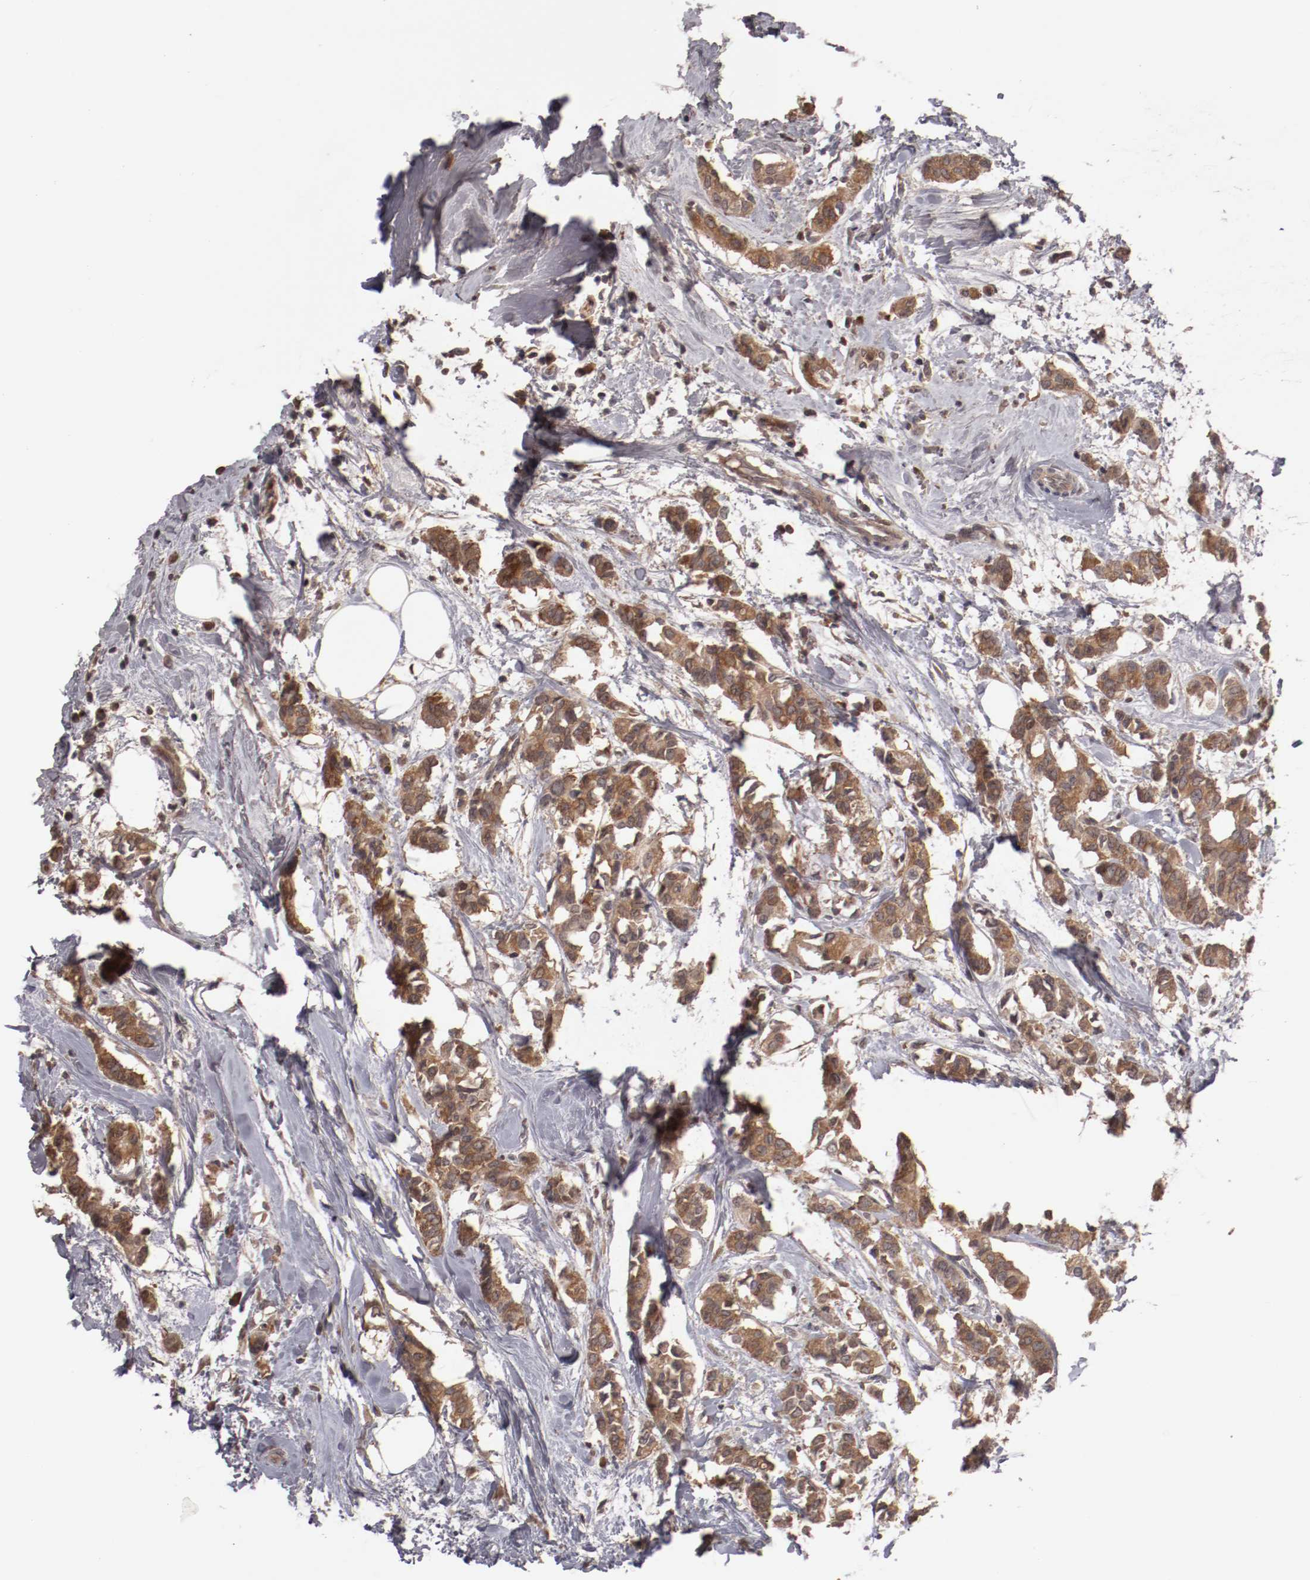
{"staining": {"intensity": "moderate", "quantity": ">75%", "location": "cytoplasmic/membranous"}, "tissue": "breast cancer", "cell_type": "Tumor cells", "image_type": "cancer", "snomed": [{"axis": "morphology", "description": "Duct carcinoma"}, {"axis": "topography", "description": "Breast"}], "caption": "Immunohistochemical staining of human breast intraductal carcinoma reveals medium levels of moderate cytoplasmic/membranous protein positivity in about >75% of tumor cells. (DAB IHC with brightfield microscopy, high magnification).", "gene": "CP", "patient": {"sex": "female", "age": 84}}